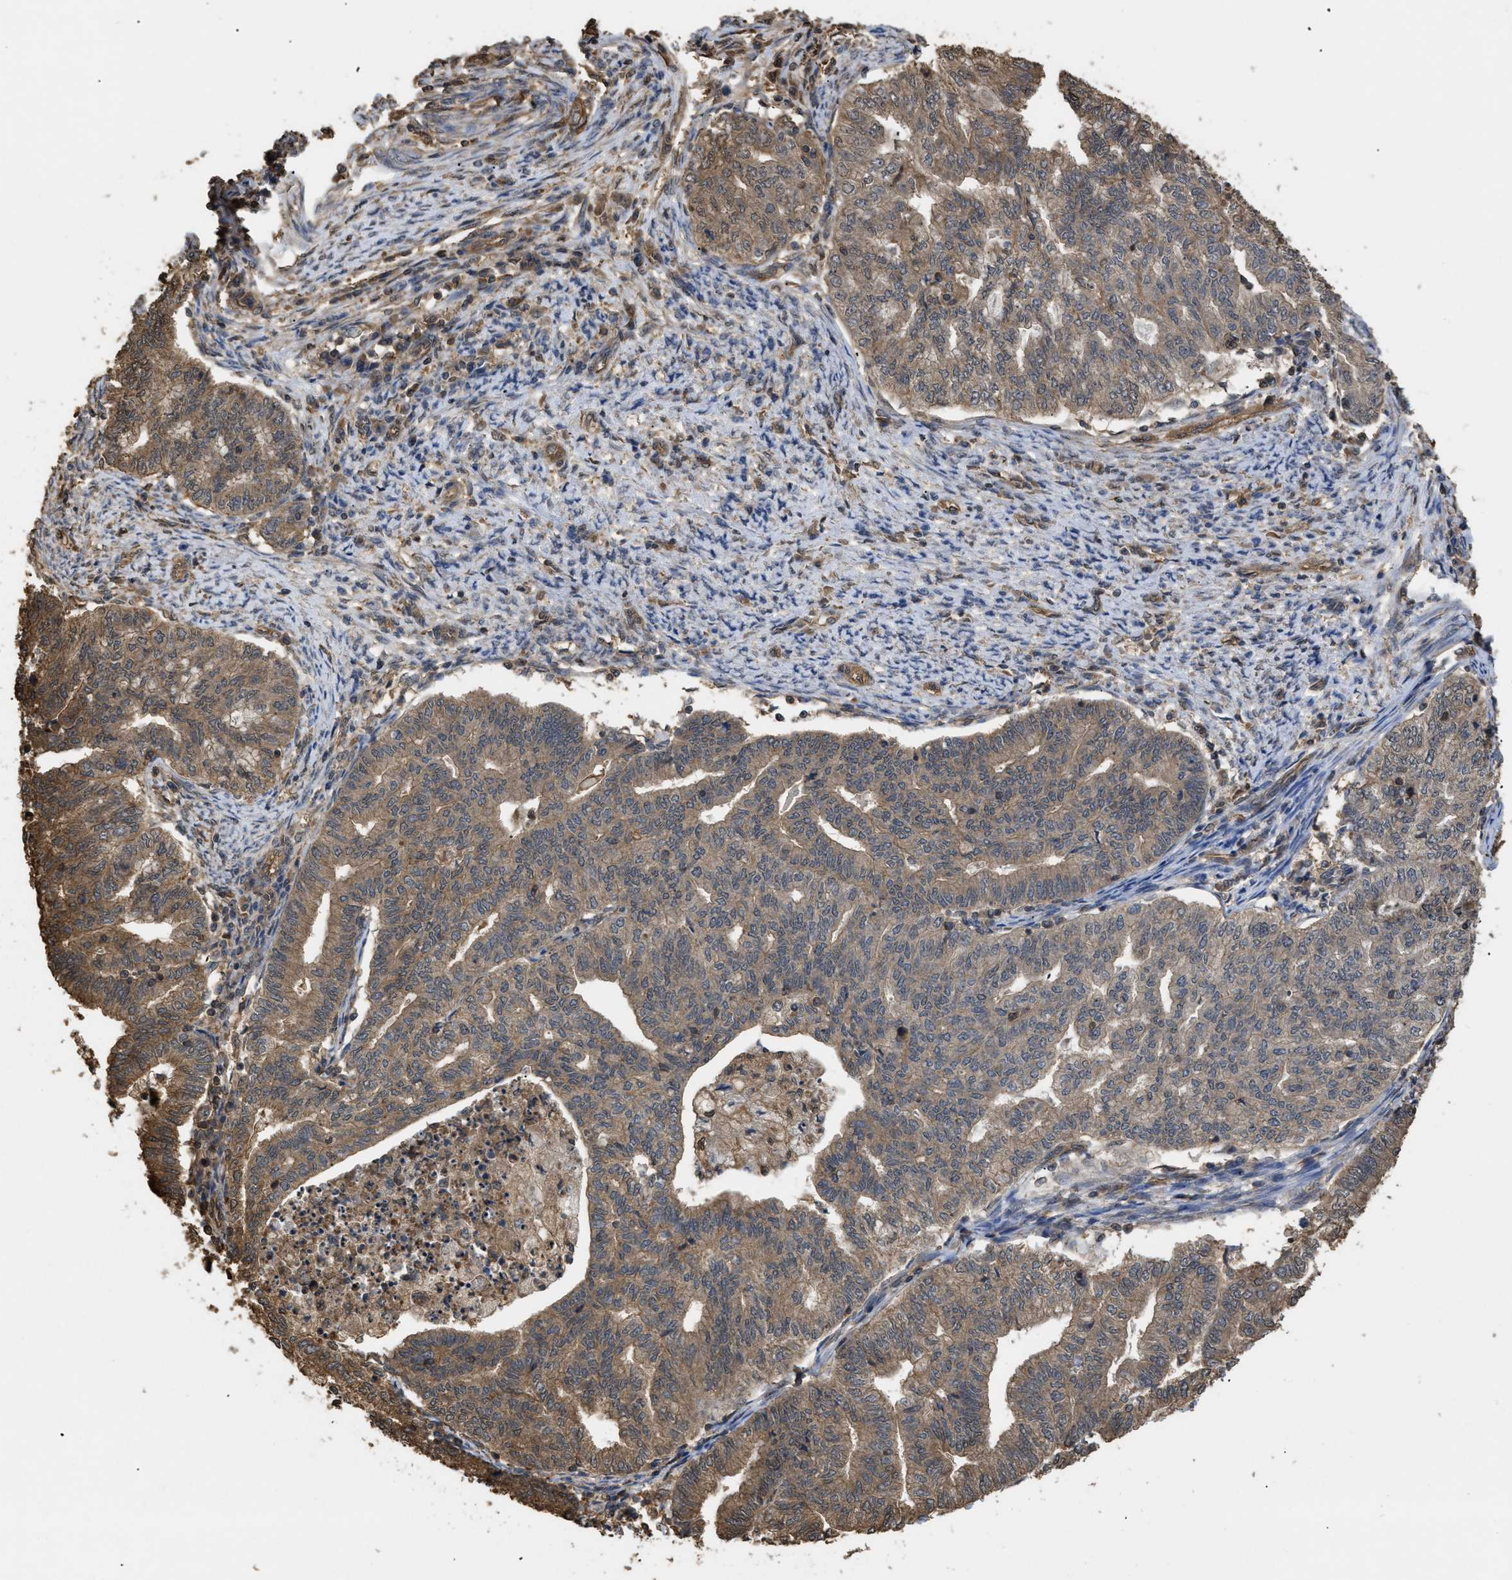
{"staining": {"intensity": "moderate", "quantity": ">75%", "location": "cytoplasmic/membranous"}, "tissue": "endometrial cancer", "cell_type": "Tumor cells", "image_type": "cancer", "snomed": [{"axis": "morphology", "description": "Adenocarcinoma, NOS"}, {"axis": "topography", "description": "Endometrium"}], "caption": "Immunohistochemistry (DAB (3,3'-diaminobenzidine)) staining of human endometrial cancer demonstrates moderate cytoplasmic/membranous protein staining in approximately >75% of tumor cells.", "gene": "CALM1", "patient": {"sex": "female", "age": 79}}